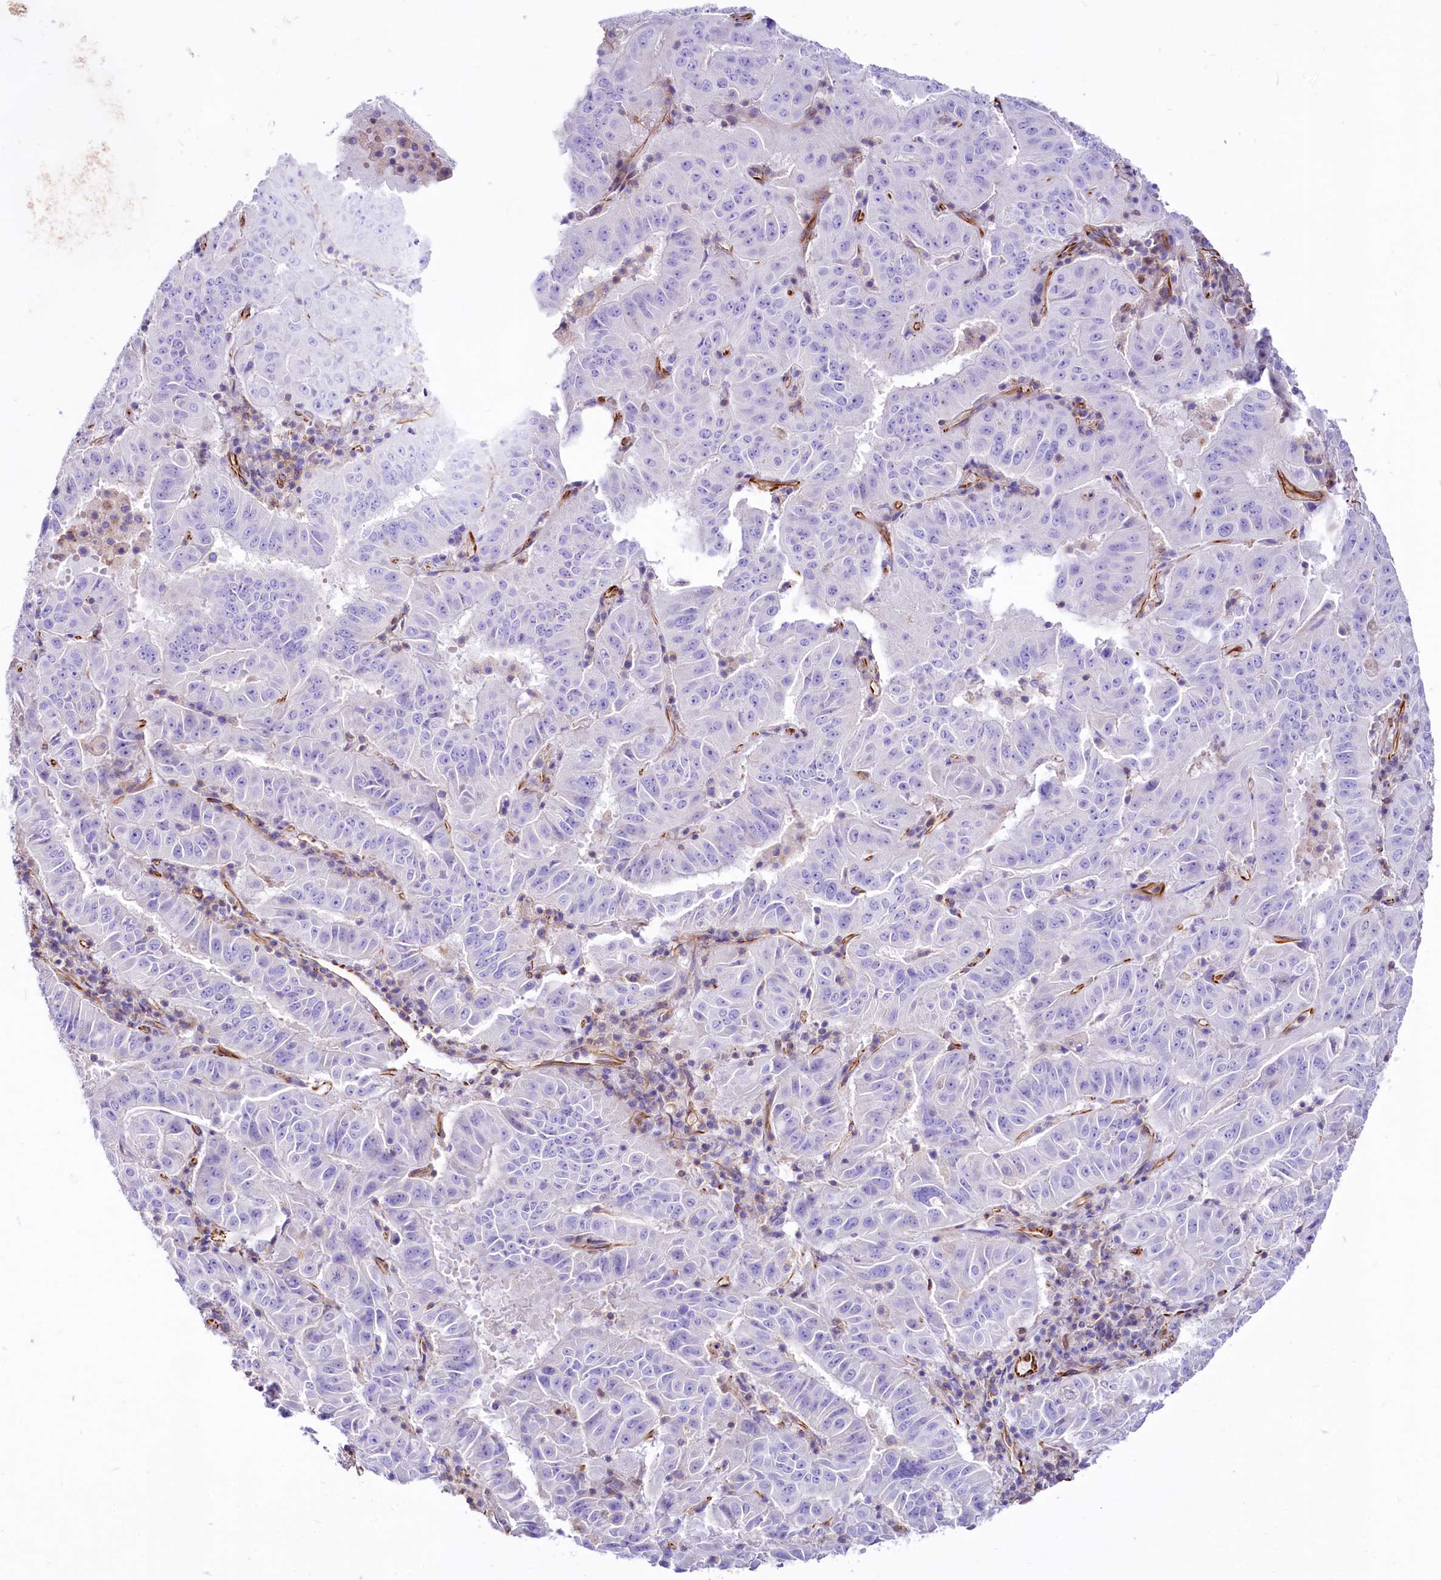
{"staining": {"intensity": "negative", "quantity": "none", "location": "none"}, "tissue": "pancreatic cancer", "cell_type": "Tumor cells", "image_type": "cancer", "snomed": [{"axis": "morphology", "description": "Adenocarcinoma, NOS"}, {"axis": "topography", "description": "Pancreas"}], "caption": "Human pancreatic cancer stained for a protein using immunohistochemistry (IHC) reveals no expression in tumor cells.", "gene": "CD99", "patient": {"sex": "male", "age": 63}}